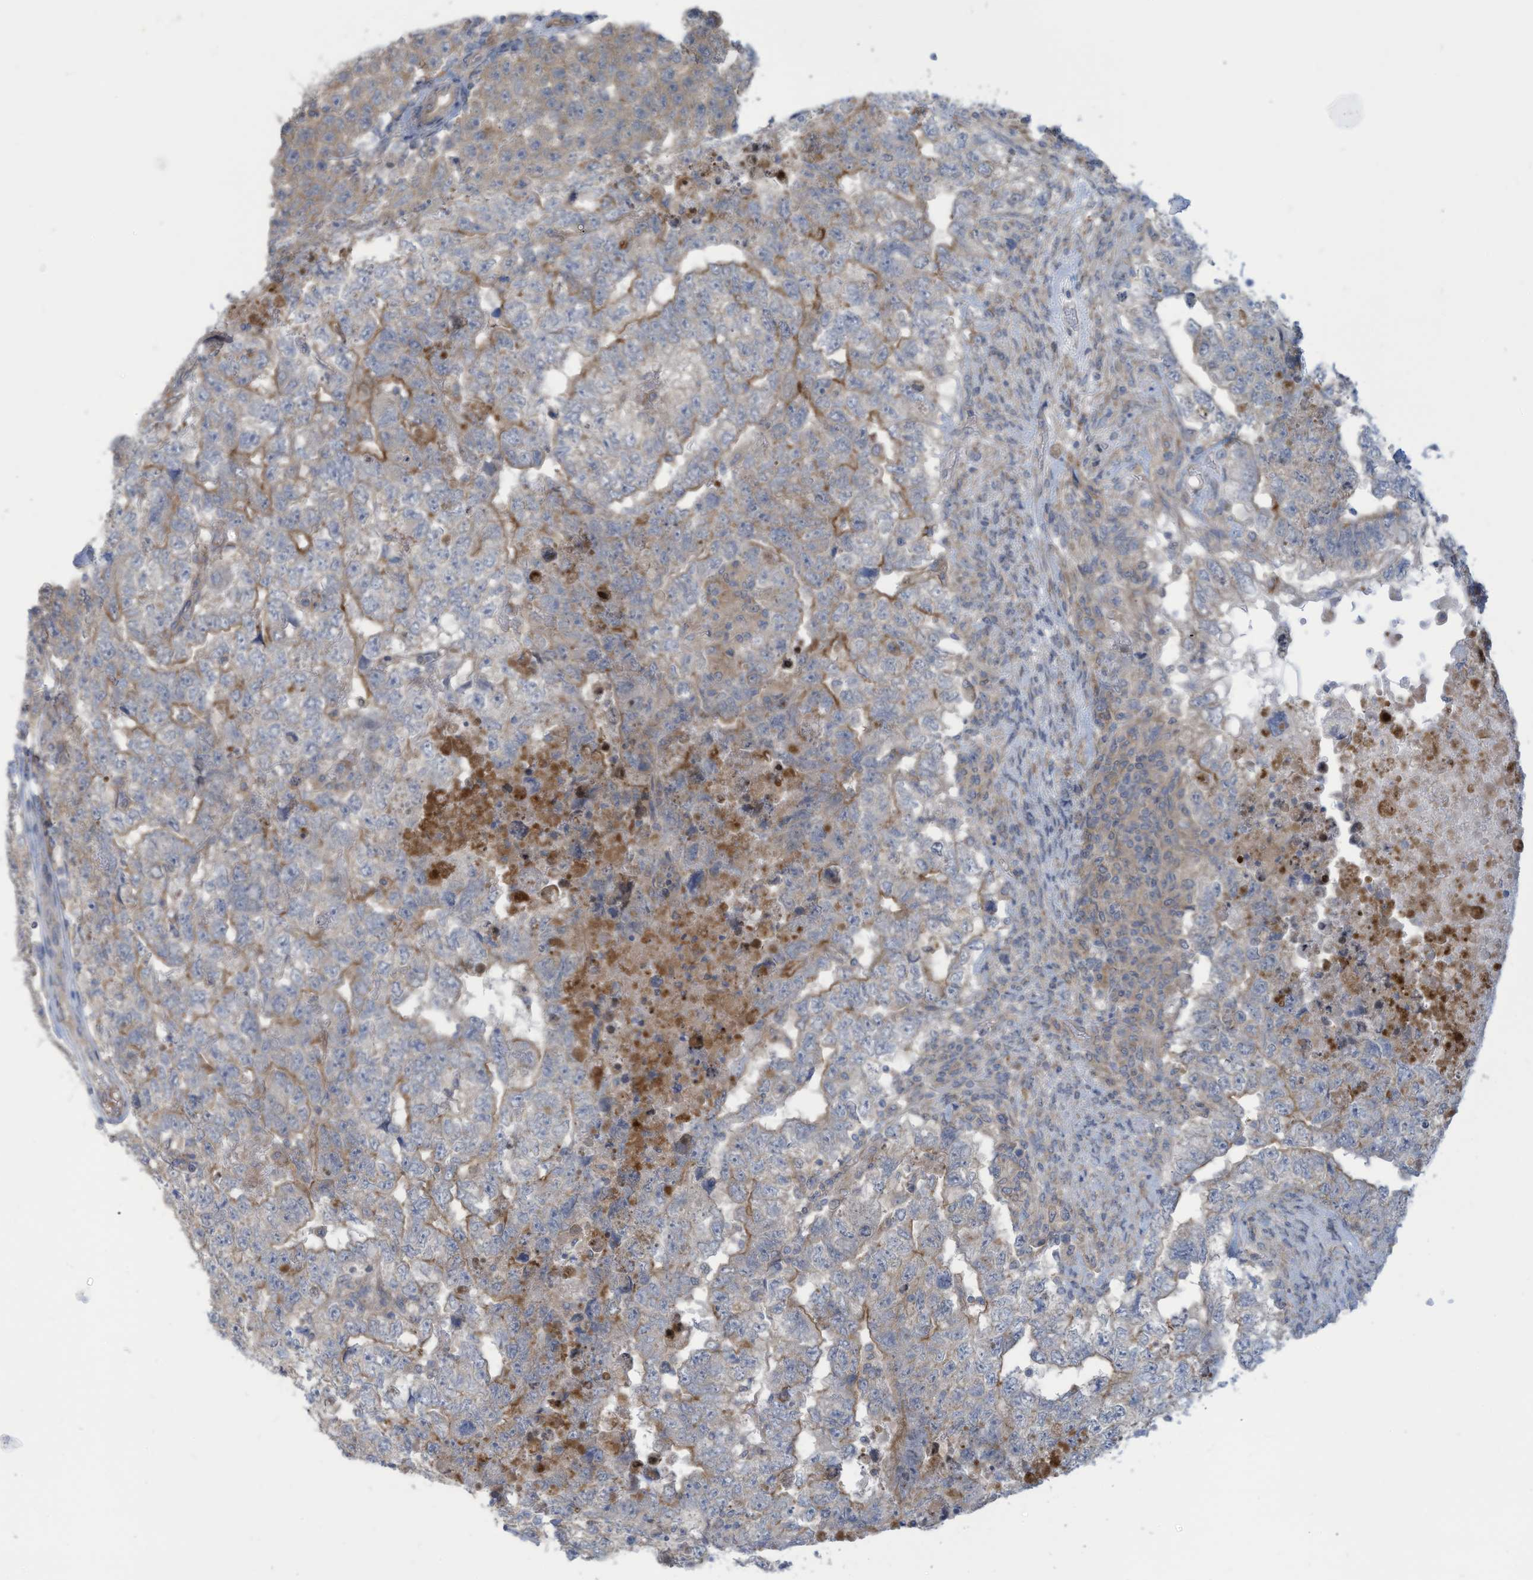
{"staining": {"intensity": "weak", "quantity": ">75%", "location": "cytoplasmic/membranous"}, "tissue": "testis cancer", "cell_type": "Tumor cells", "image_type": "cancer", "snomed": [{"axis": "morphology", "description": "Carcinoma, Embryonal, NOS"}, {"axis": "topography", "description": "Testis"}], "caption": "Testis cancer (embryonal carcinoma) stained with DAB (3,3'-diaminobenzidine) IHC exhibits low levels of weak cytoplasmic/membranous staining in approximately >75% of tumor cells.", "gene": "ADAT2", "patient": {"sex": "male", "age": 36}}